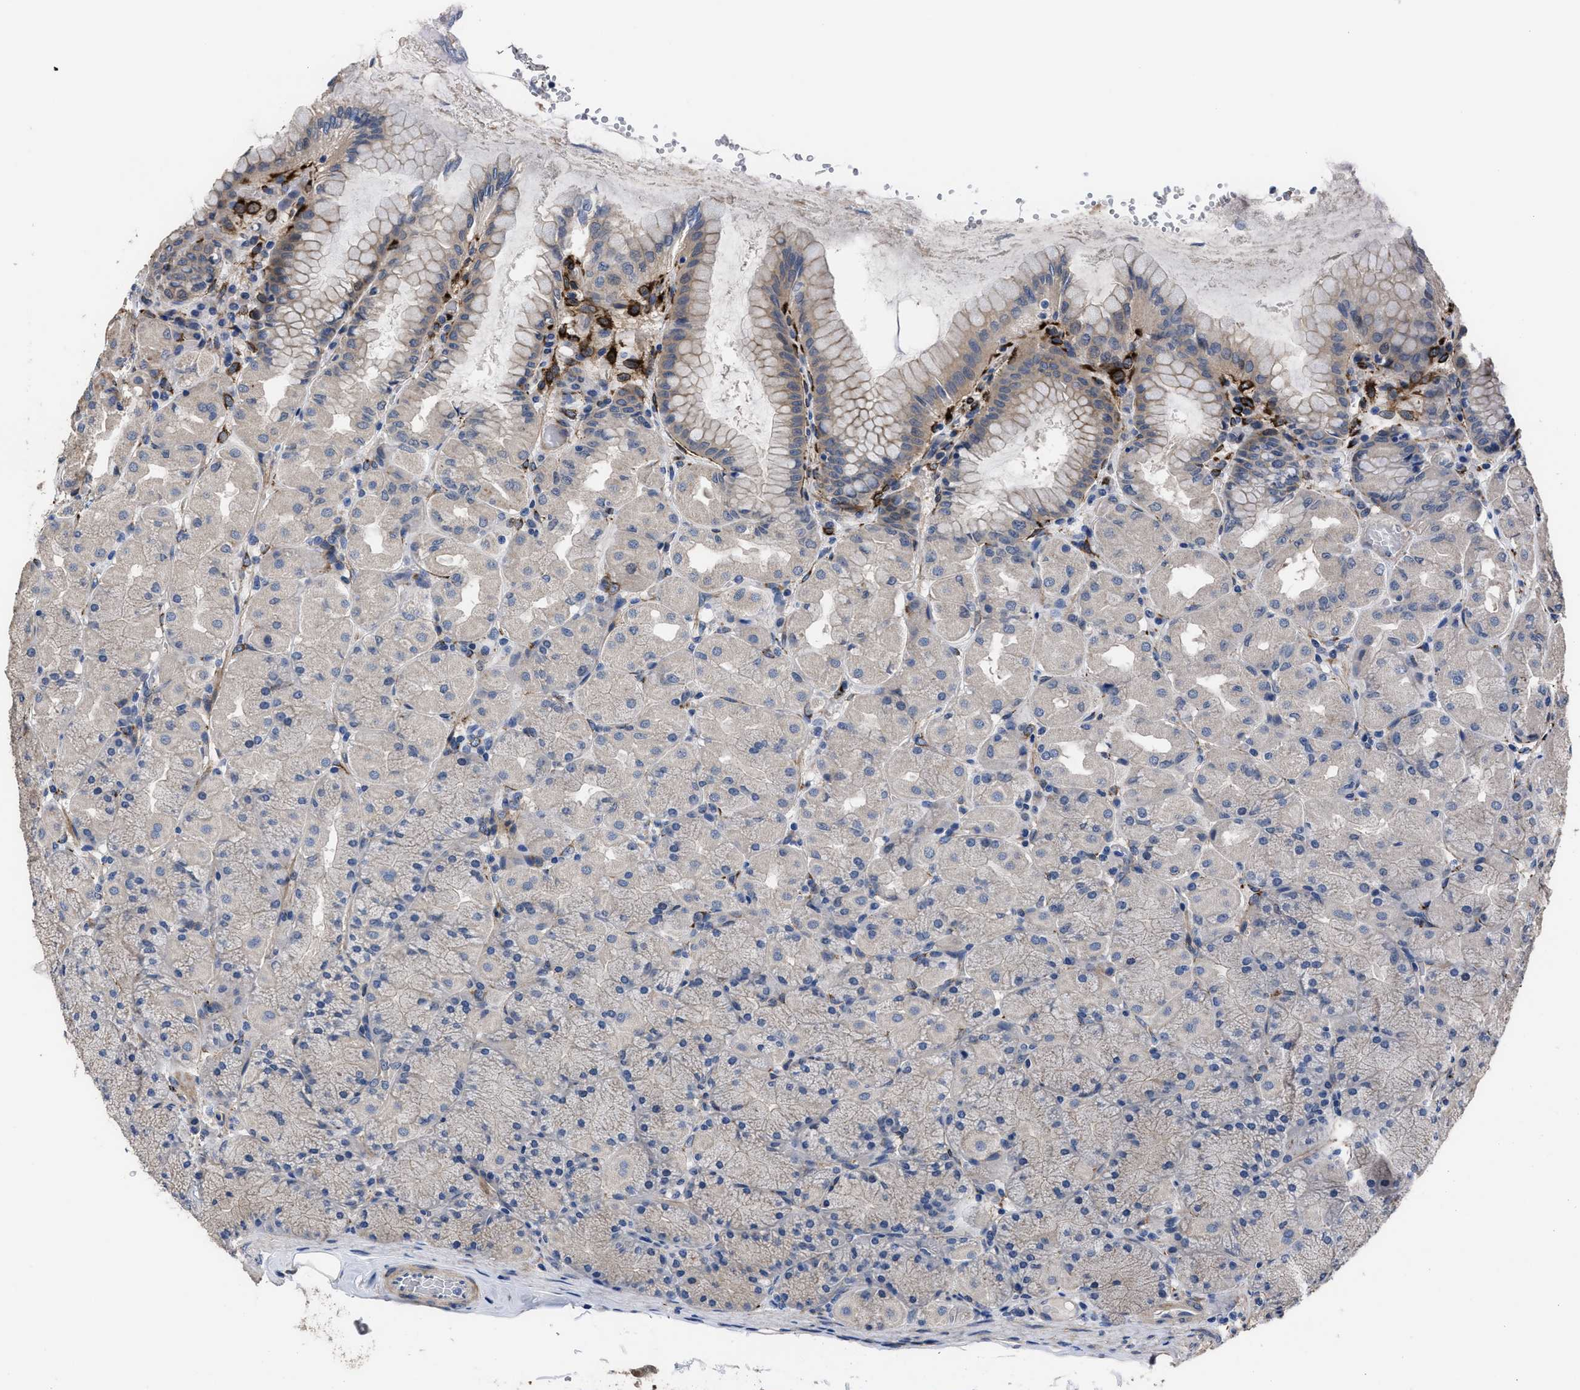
{"staining": {"intensity": "moderate", "quantity": "<25%", "location": "cytoplasmic/membranous"}, "tissue": "stomach", "cell_type": "Glandular cells", "image_type": "normal", "snomed": [{"axis": "morphology", "description": "Normal tissue, NOS"}, {"axis": "topography", "description": "Stomach, upper"}], "caption": "Protein positivity by IHC displays moderate cytoplasmic/membranous expression in approximately <25% of glandular cells in unremarkable stomach.", "gene": "SQLE", "patient": {"sex": "female", "age": 56}}